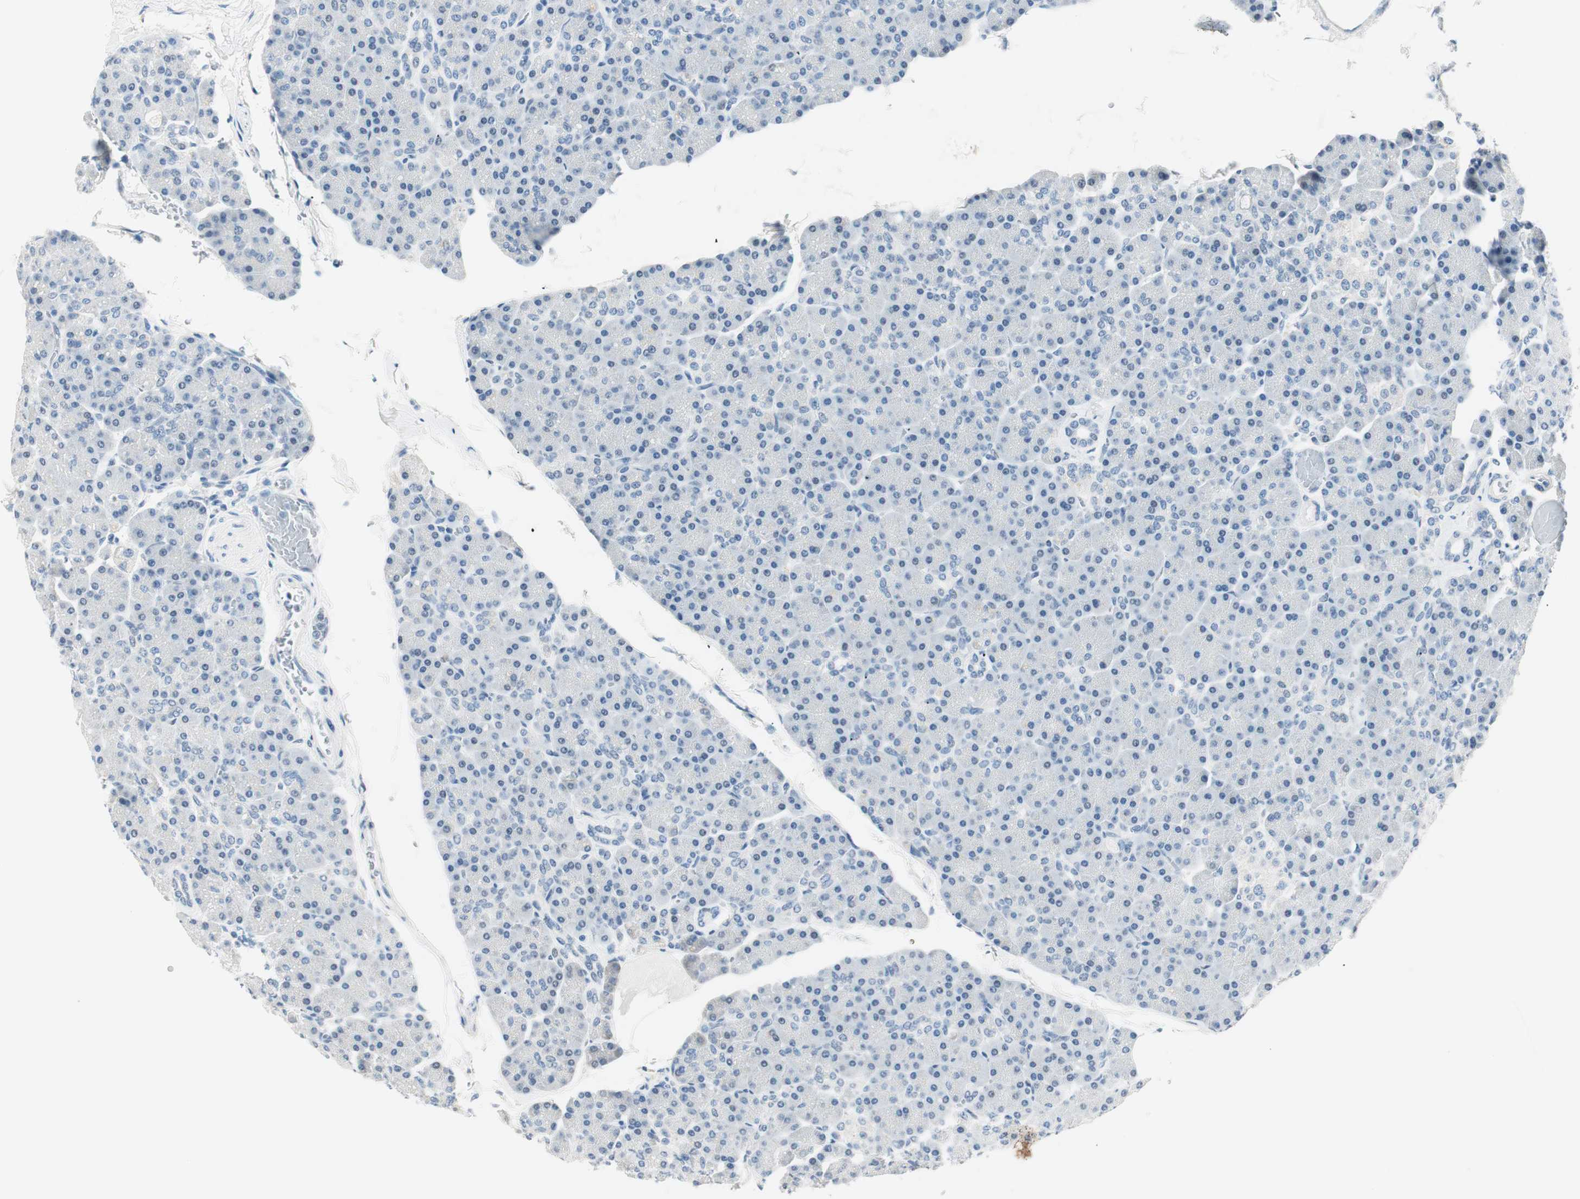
{"staining": {"intensity": "negative", "quantity": "none", "location": "none"}, "tissue": "pancreas", "cell_type": "Exocrine glandular cells", "image_type": "normal", "snomed": [{"axis": "morphology", "description": "Normal tissue, NOS"}, {"axis": "topography", "description": "Pancreas"}], "caption": "Immunohistochemical staining of benign pancreas demonstrates no significant staining in exocrine glandular cells.", "gene": "HOXB13", "patient": {"sex": "female", "age": 43}}